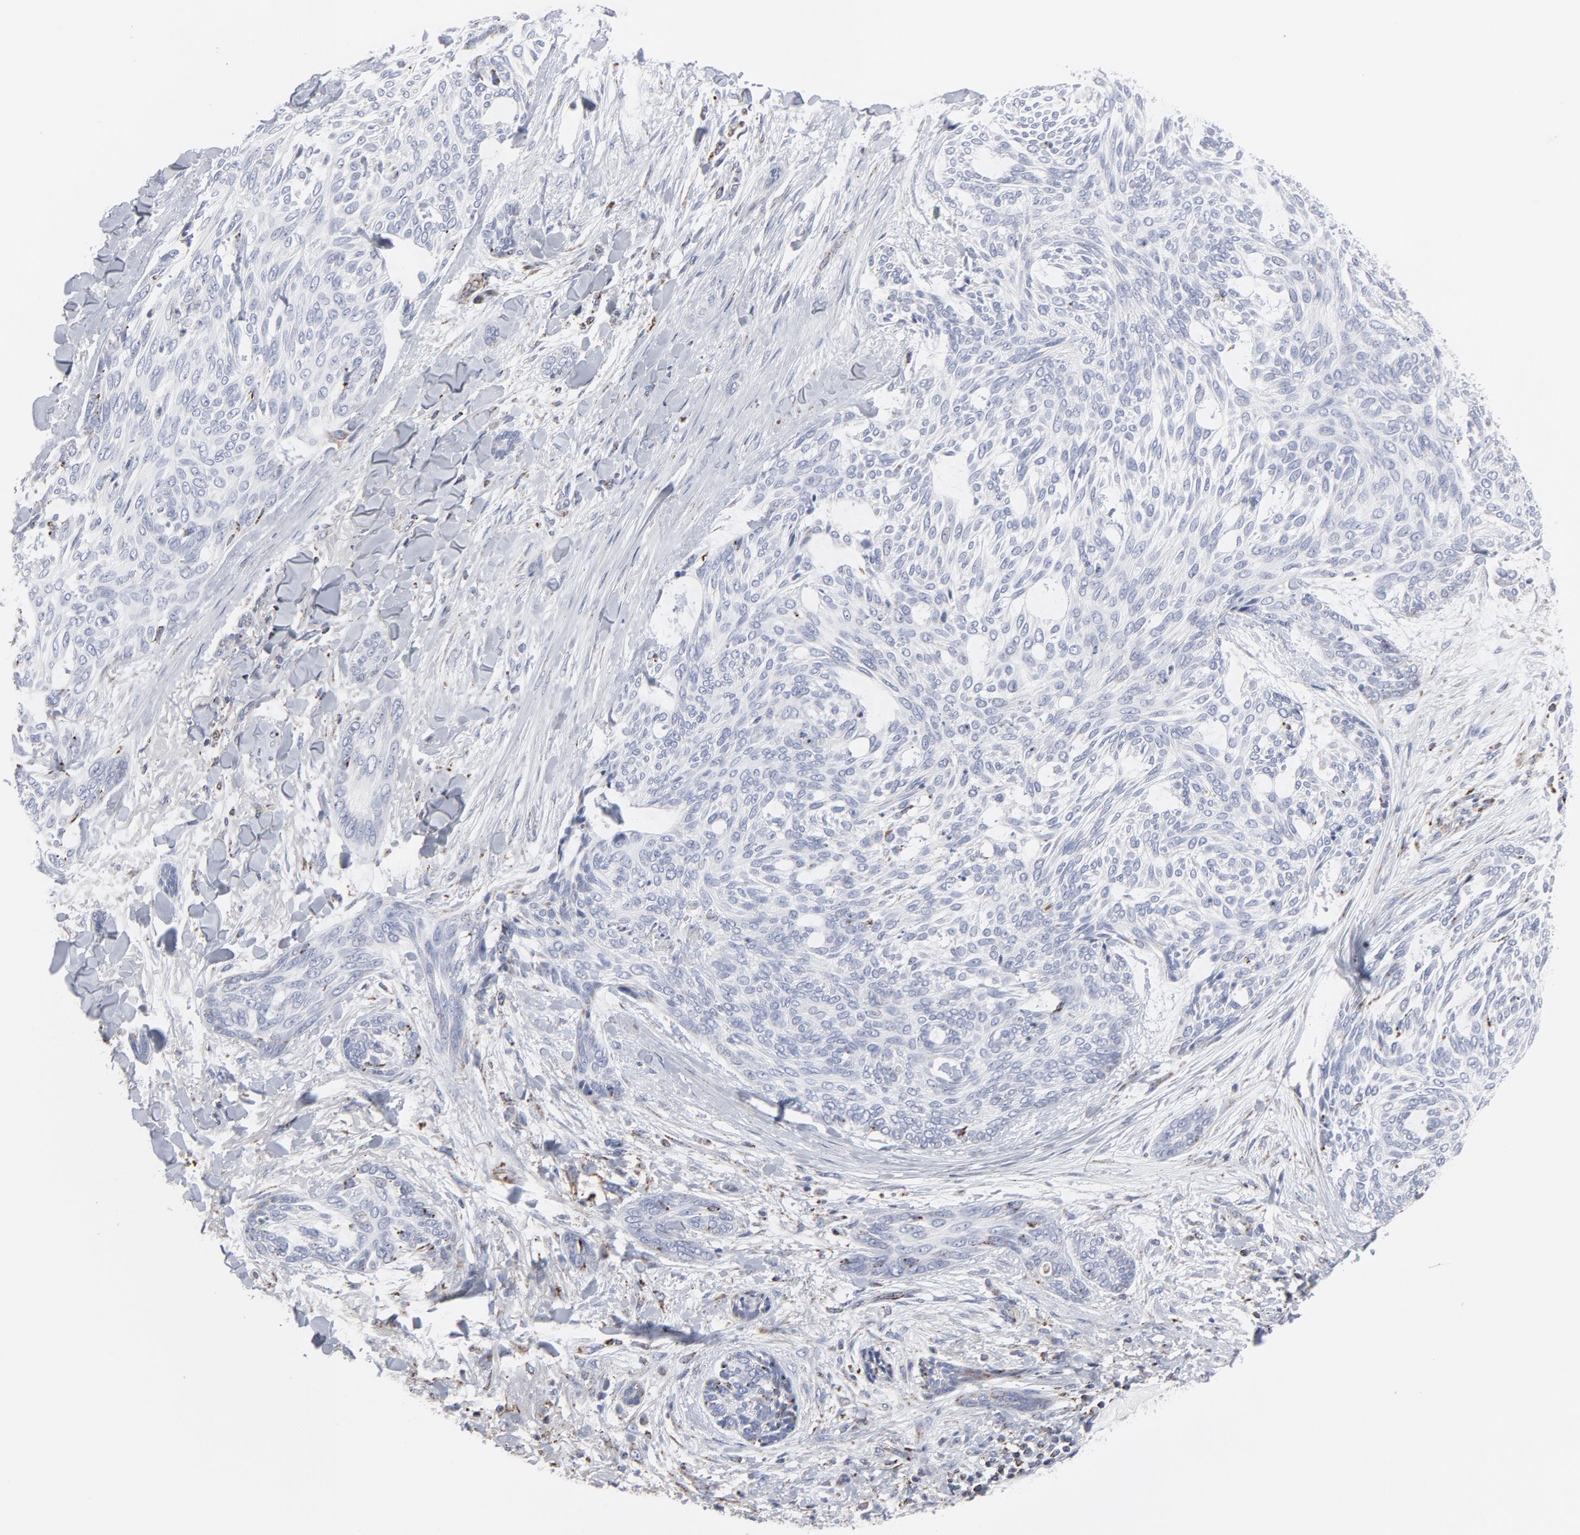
{"staining": {"intensity": "weak", "quantity": "<25%", "location": "cytoplasmic/membranous"}, "tissue": "skin cancer", "cell_type": "Tumor cells", "image_type": "cancer", "snomed": [{"axis": "morphology", "description": "Normal tissue, NOS"}, {"axis": "morphology", "description": "Basal cell carcinoma"}, {"axis": "topography", "description": "Skin"}], "caption": "DAB (3,3'-diaminobenzidine) immunohistochemical staining of human skin cancer (basal cell carcinoma) exhibits no significant staining in tumor cells.", "gene": "TXNRD2", "patient": {"sex": "female", "age": 71}}